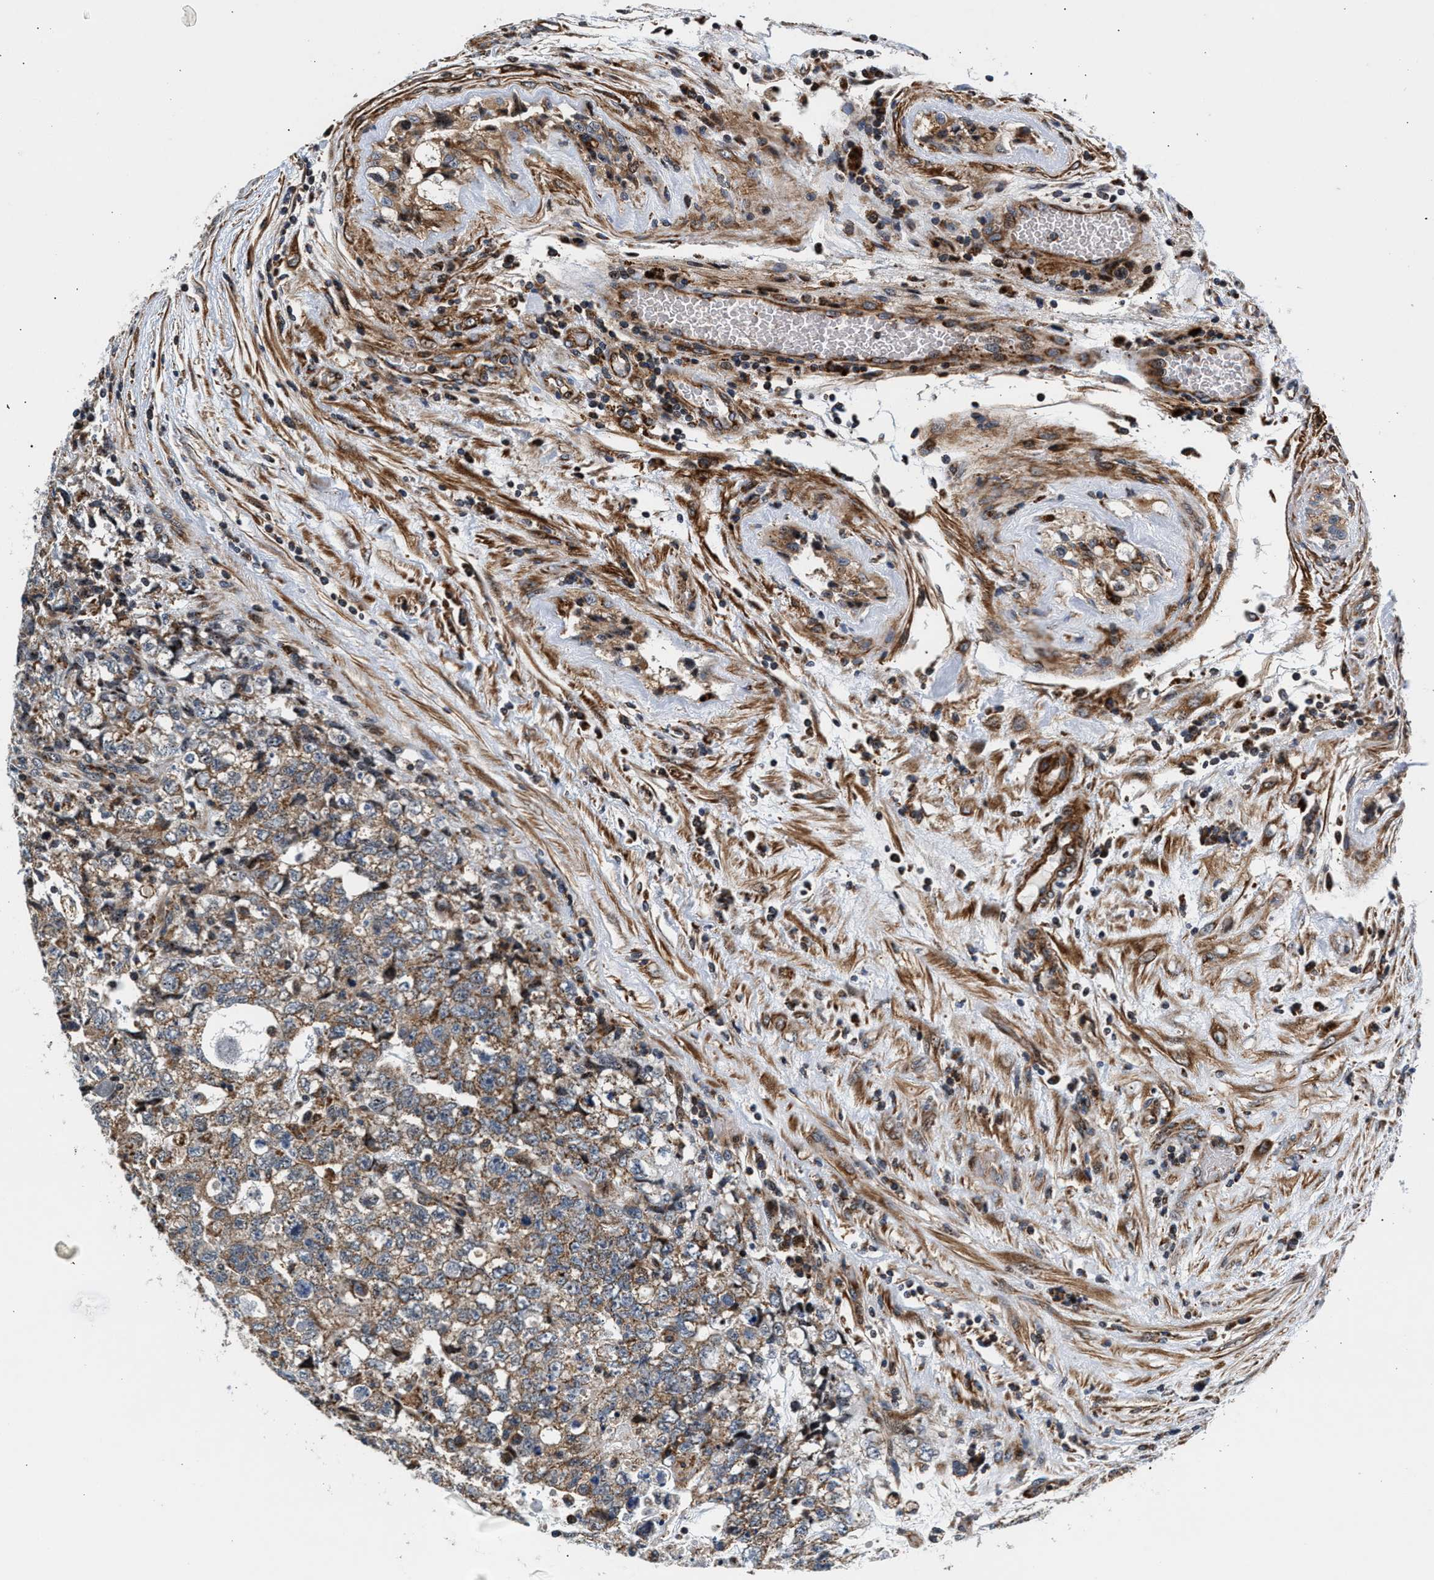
{"staining": {"intensity": "weak", "quantity": ">75%", "location": "cytoplasmic/membranous"}, "tissue": "testis cancer", "cell_type": "Tumor cells", "image_type": "cancer", "snomed": [{"axis": "morphology", "description": "Carcinoma, Embryonal, NOS"}, {"axis": "topography", "description": "Testis"}], "caption": "About >75% of tumor cells in embryonal carcinoma (testis) reveal weak cytoplasmic/membranous protein positivity as visualized by brown immunohistochemical staining.", "gene": "SGK1", "patient": {"sex": "male", "age": 36}}